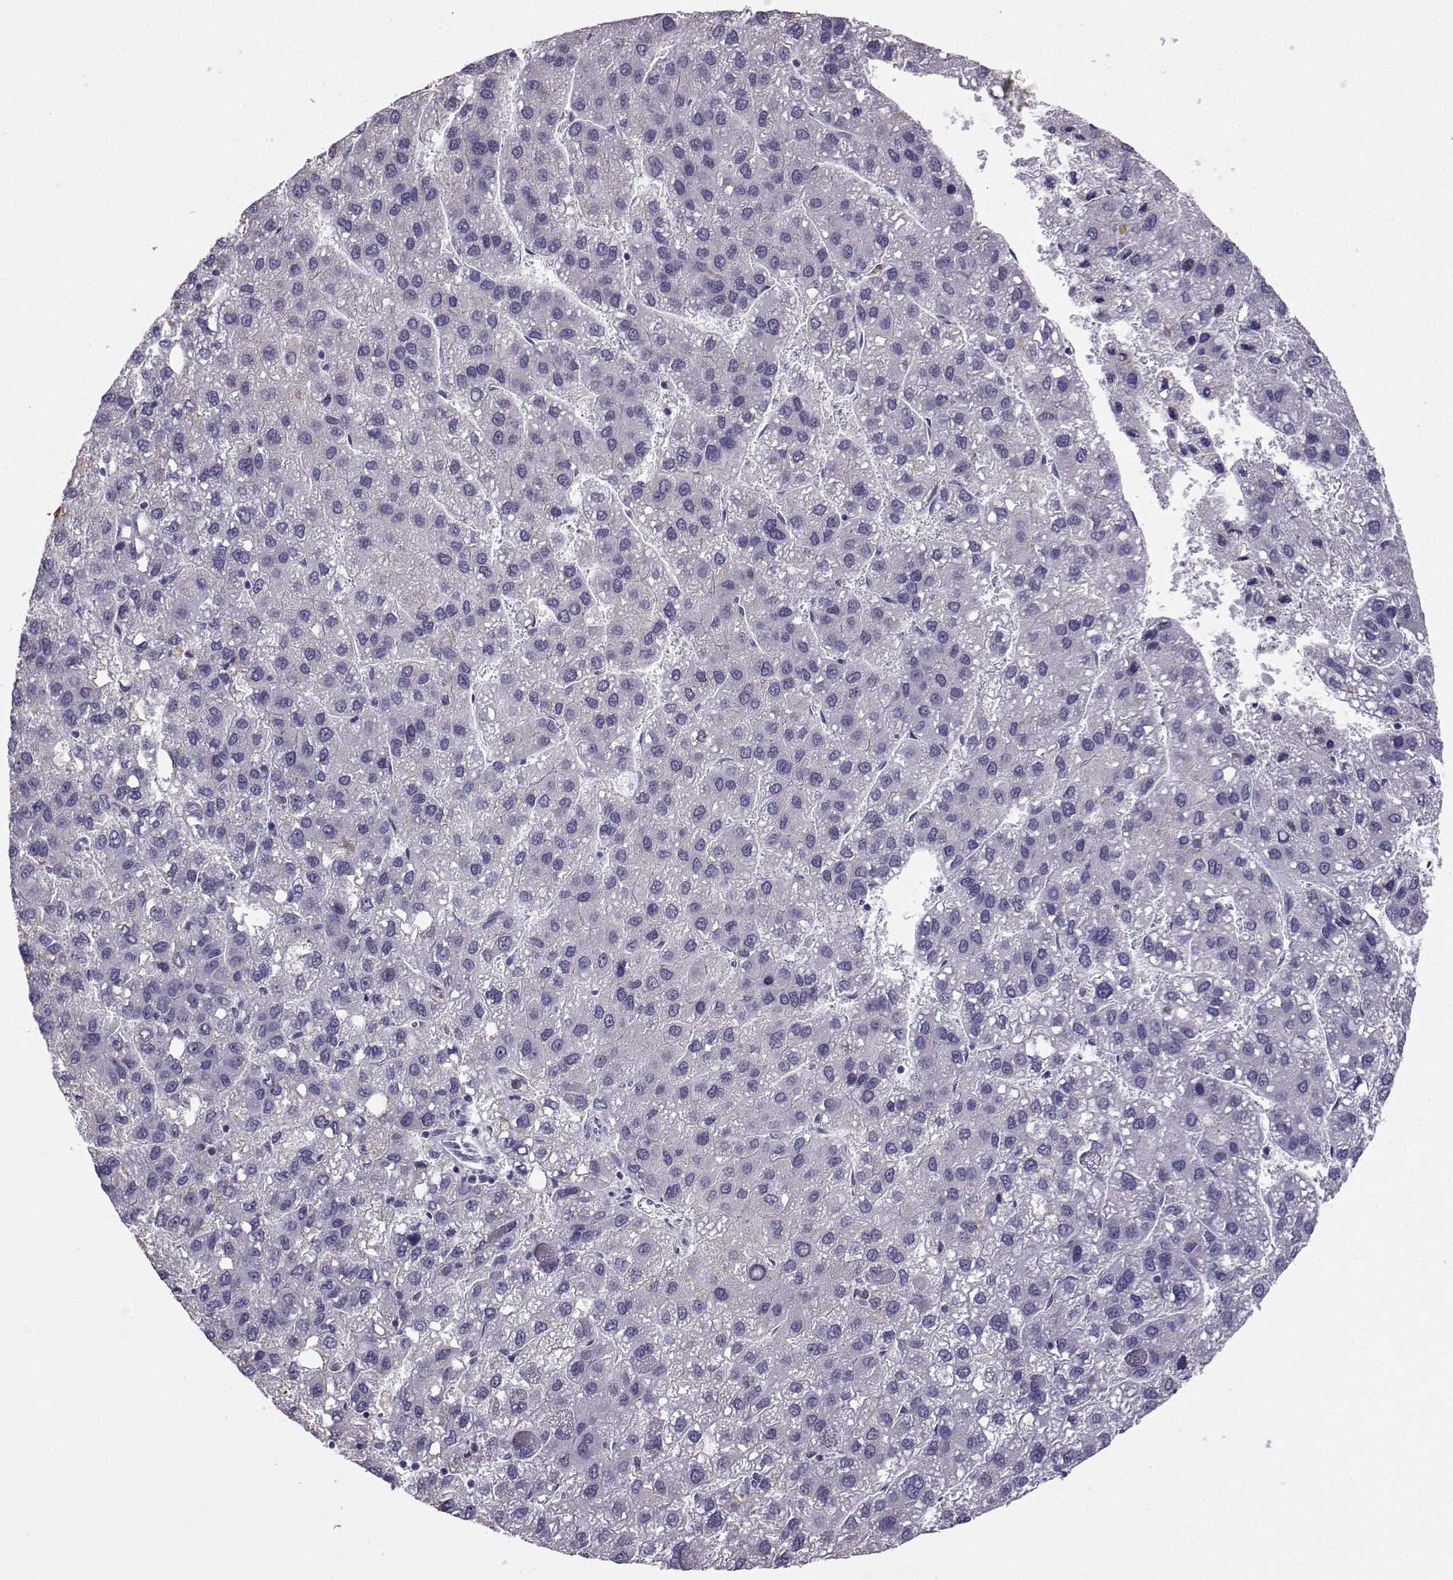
{"staining": {"intensity": "negative", "quantity": "none", "location": "none"}, "tissue": "liver cancer", "cell_type": "Tumor cells", "image_type": "cancer", "snomed": [{"axis": "morphology", "description": "Carcinoma, Hepatocellular, NOS"}, {"axis": "topography", "description": "Liver"}], "caption": "This is an immunohistochemistry photomicrograph of liver hepatocellular carcinoma. There is no positivity in tumor cells.", "gene": "TBR1", "patient": {"sex": "female", "age": 82}}